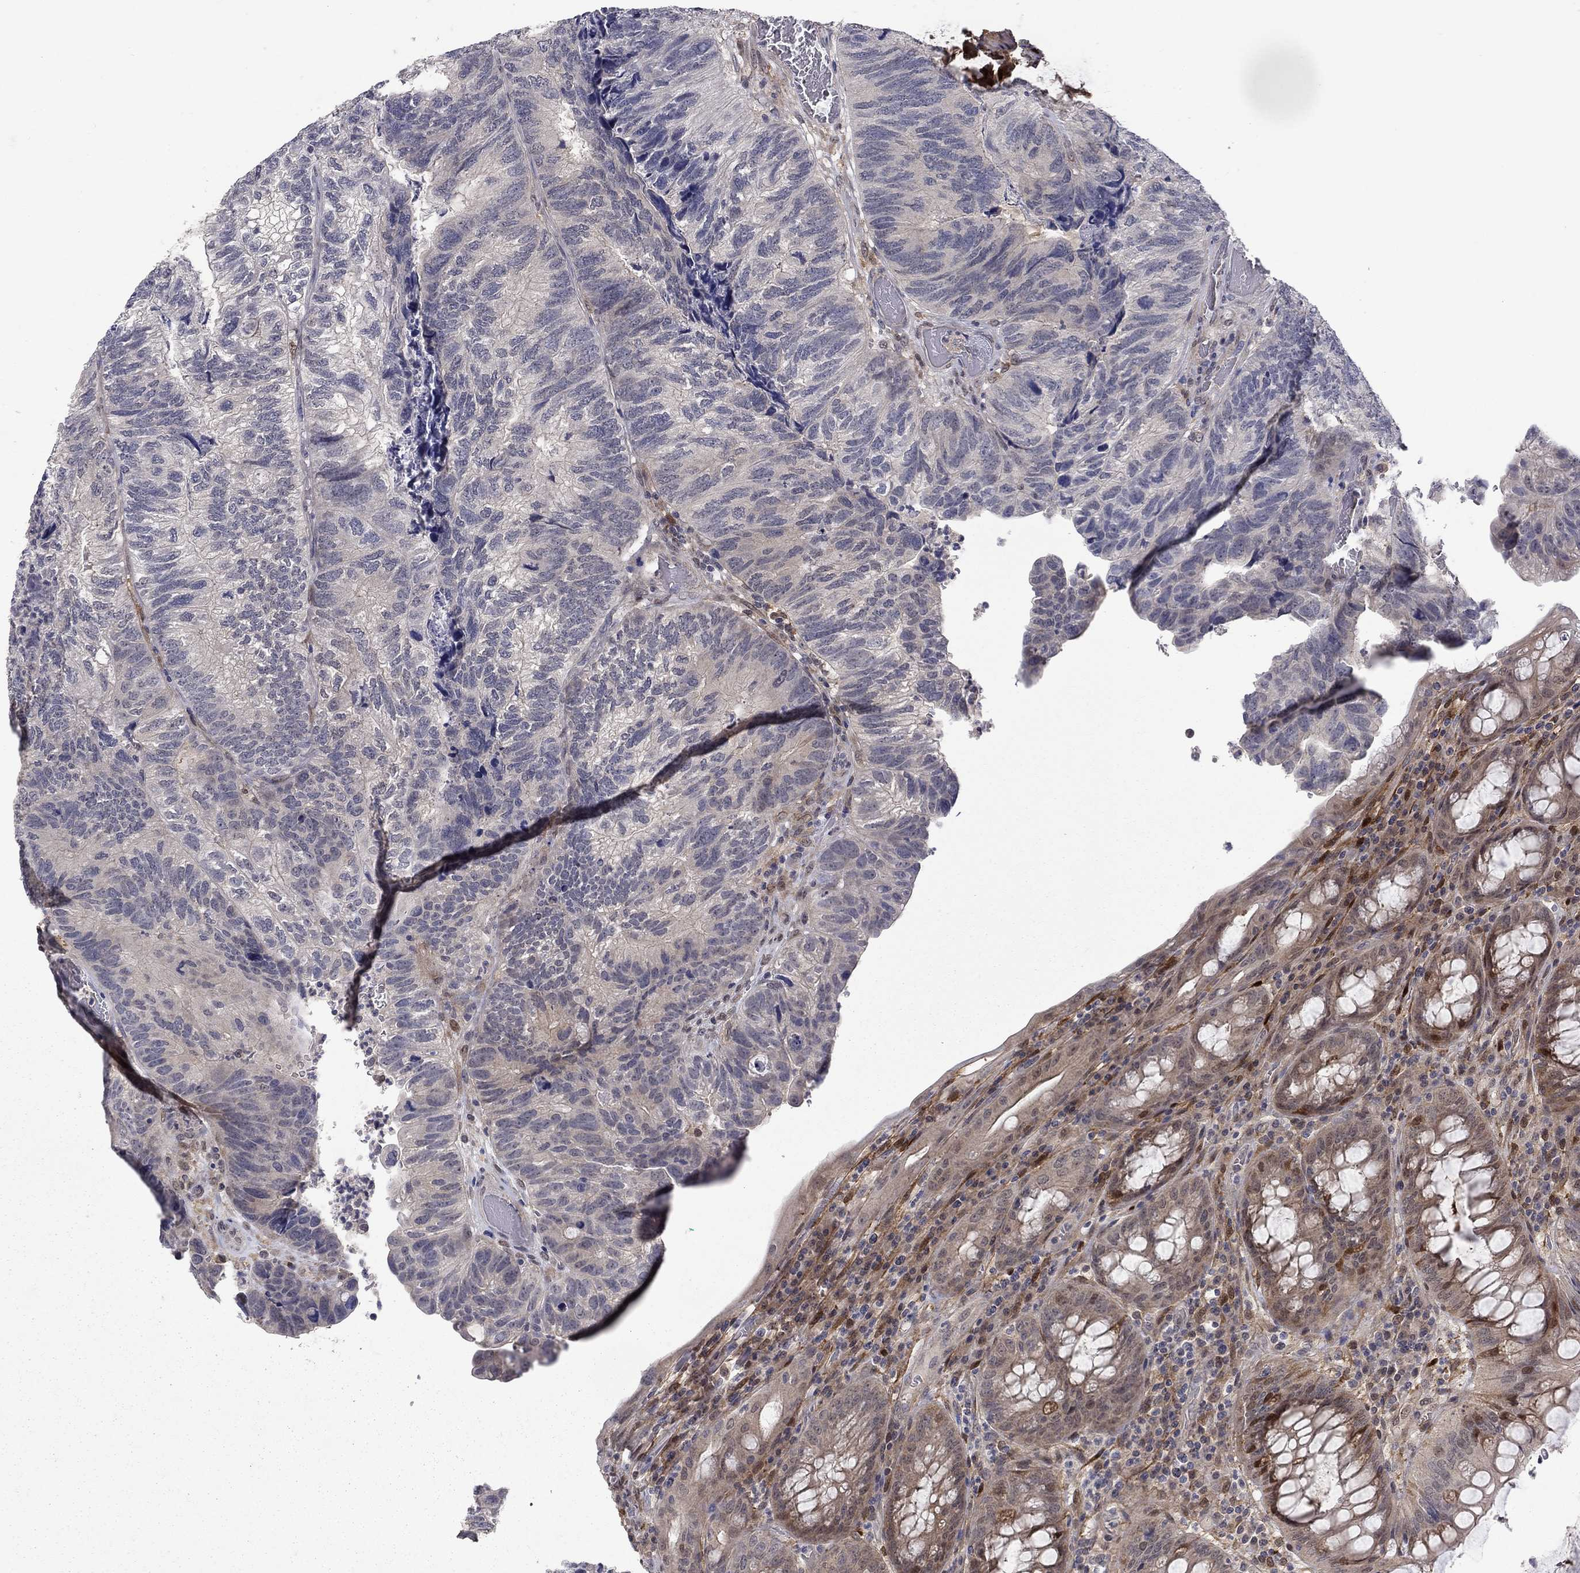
{"staining": {"intensity": "negative", "quantity": "none", "location": "none"}, "tissue": "colorectal cancer", "cell_type": "Tumor cells", "image_type": "cancer", "snomed": [{"axis": "morphology", "description": "Adenocarcinoma, NOS"}, {"axis": "topography", "description": "Colon"}], "caption": "This histopathology image is of colorectal cancer stained with immunohistochemistry to label a protein in brown with the nuclei are counter-stained blue. There is no expression in tumor cells.", "gene": "CBR1", "patient": {"sex": "female", "age": 67}}